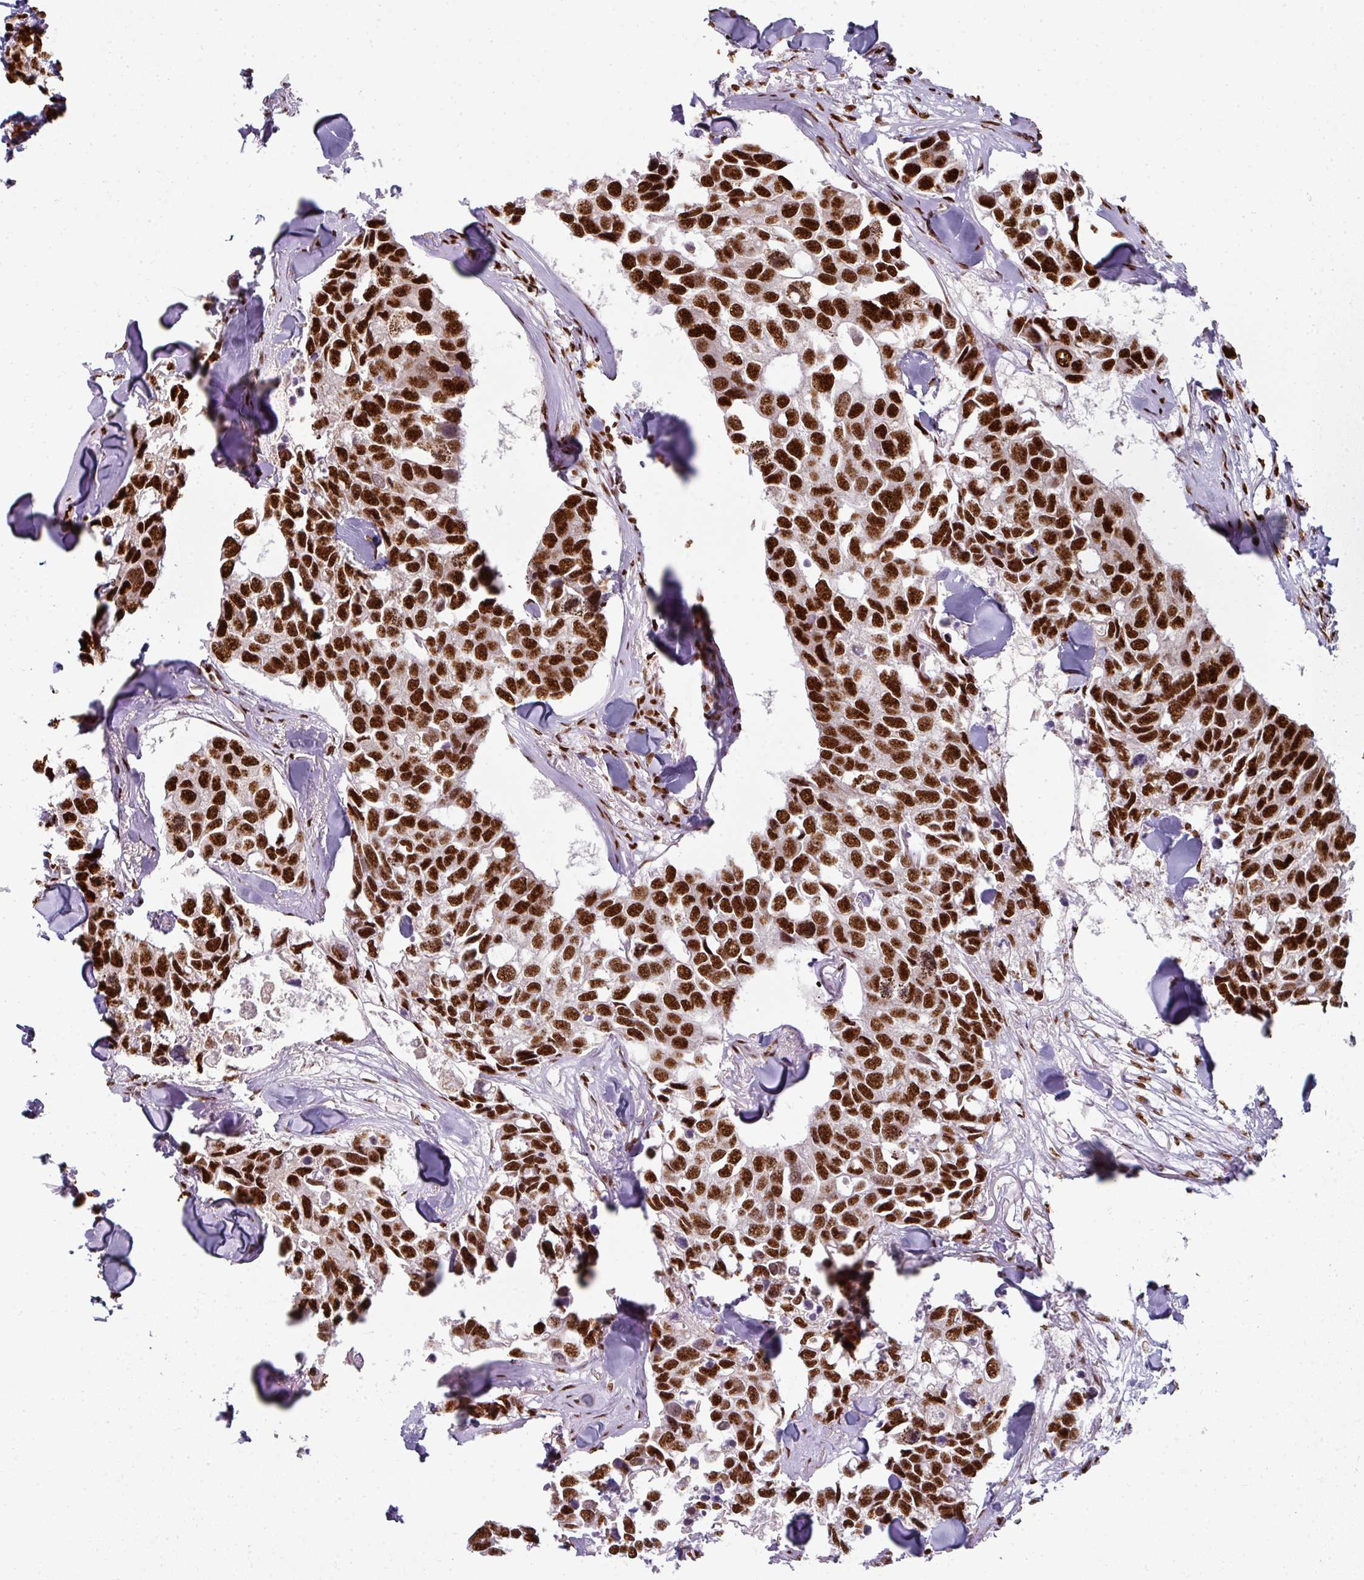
{"staining": {"intensity": "strong", "quantity": ">75%", "location": "nuclear"}, "tissue": "breast cancer", "cell_type": "Tumor cells", "image_type": "cancer", "snomed": [{"axis": "morphology", "description": "Duct carcinoma"}, {"axis": "topography", "description": "Breast"}], "caption": "Human breast cancer stained with a protein marker shows strong staining in tumor cells.", "gene": "SIK3", "patient": {"sex": "female", "age": 83}}